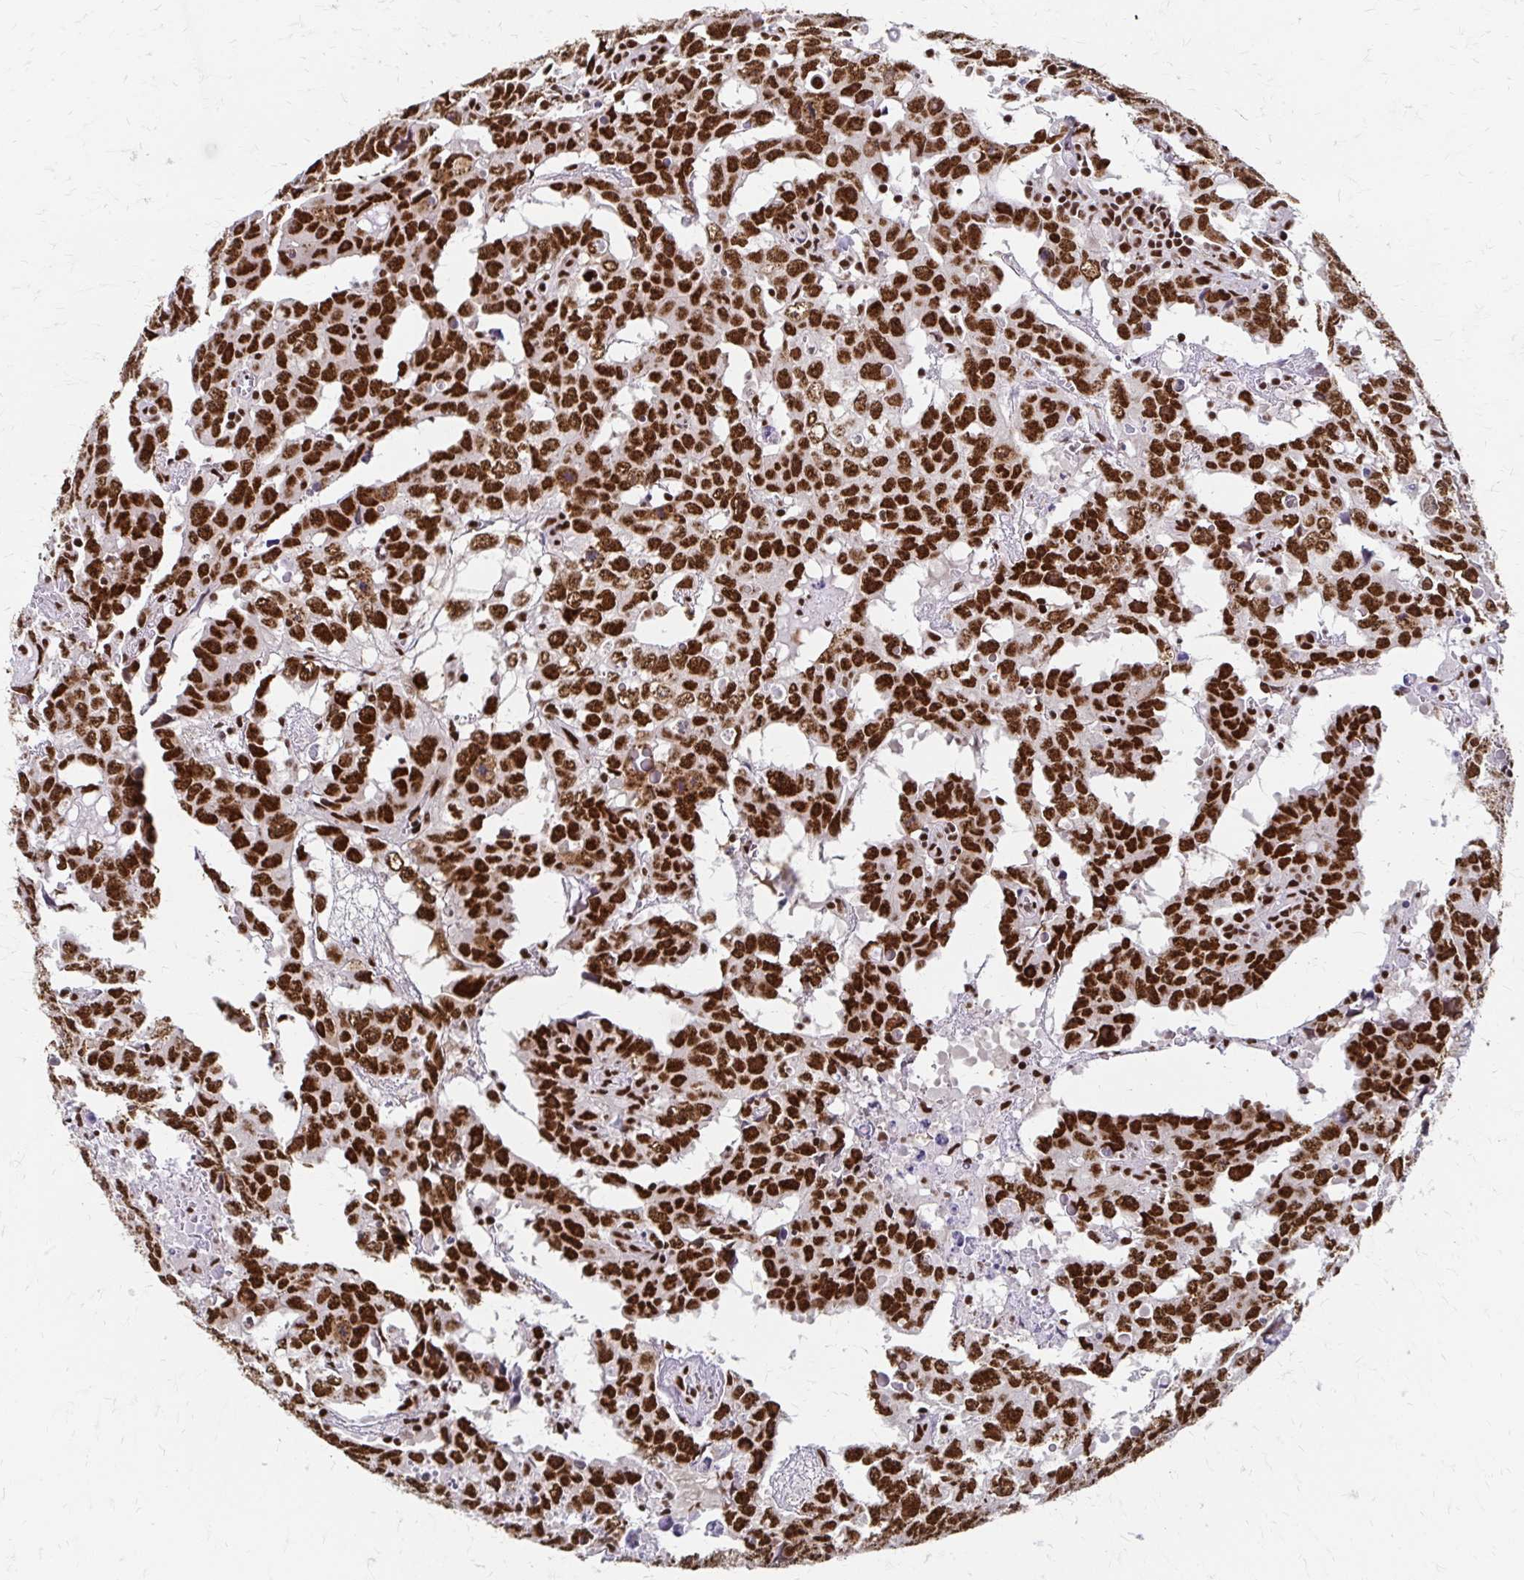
{"staining": {"intensity": "strong", "quantity": ">75%", "location": "nuclear"}, "tissue": "testis cancer", "cell_type": "Tumor cells", "image_type": "cancer", "snomed": [{"axis": "morphology", "description": "Carcinoma, Embryonal, NOS"}, {"axis": "topography", "description": "Testis"}], "caption": "Human embryonal carcinoma (testis) stained with a brown dye demonstrates strong nuclear positive staining in about >75% of tumor cells.", "gene": "CNKSR3", "patient": {"sex": "male", "age": 22}}